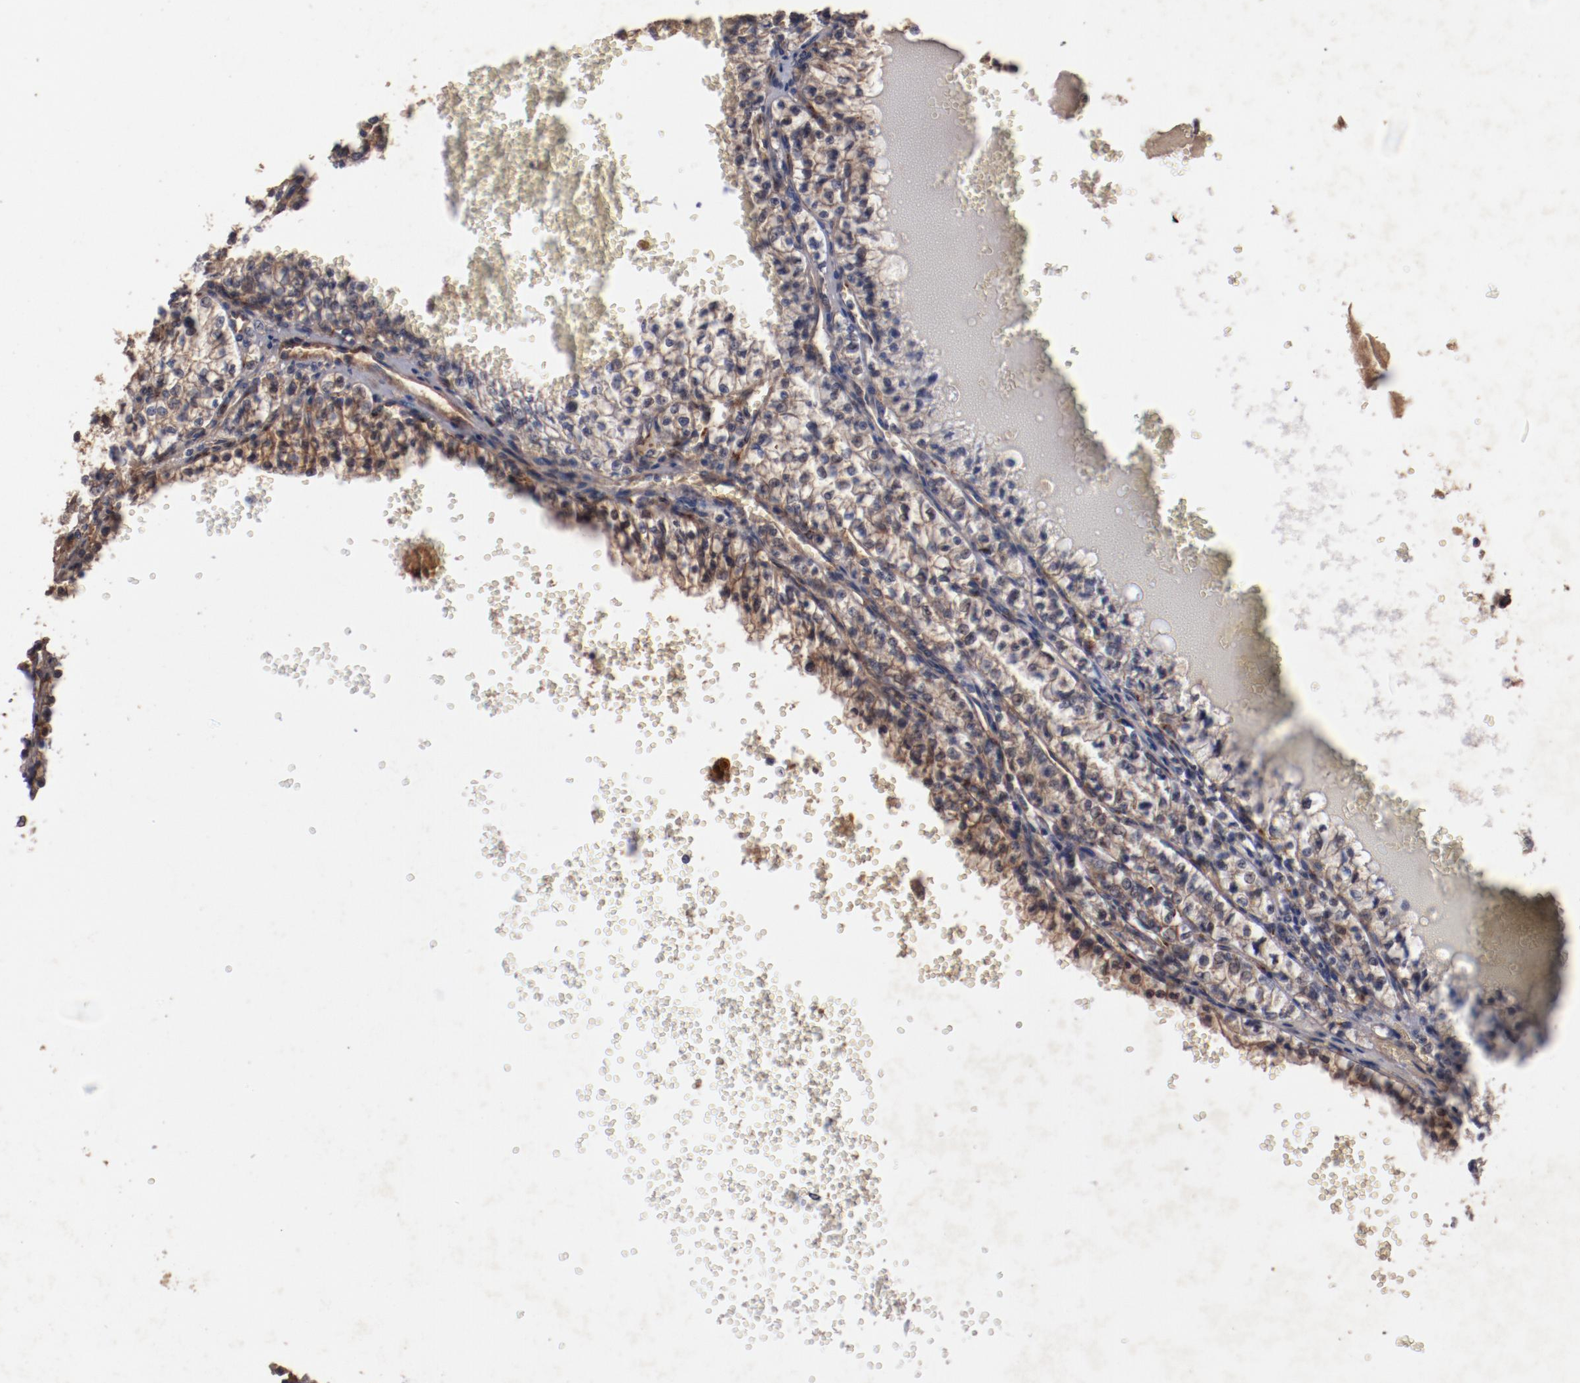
{"staining": {"intensity": "moderate", "quantity": ">75%", "location": "cytoplasmic/membranous"}, "tissue": "renal cancer", "cell_type": "Tumor cells", "image_type": "cancer", "snomed": [{"axis": "morphology", "description": "Adenocarcinoma, NOS"}, {"axis": "topography", "description": "Kidney"}], "caption": "Adenocarcinoma (renal) stained with a brown dye exhibits moderate cytoplasmic/membranous positive expression in approximately >75% of tumor cells.", "gene": "DIPK2B", "patient": {"sex": "male", "age": 61}}